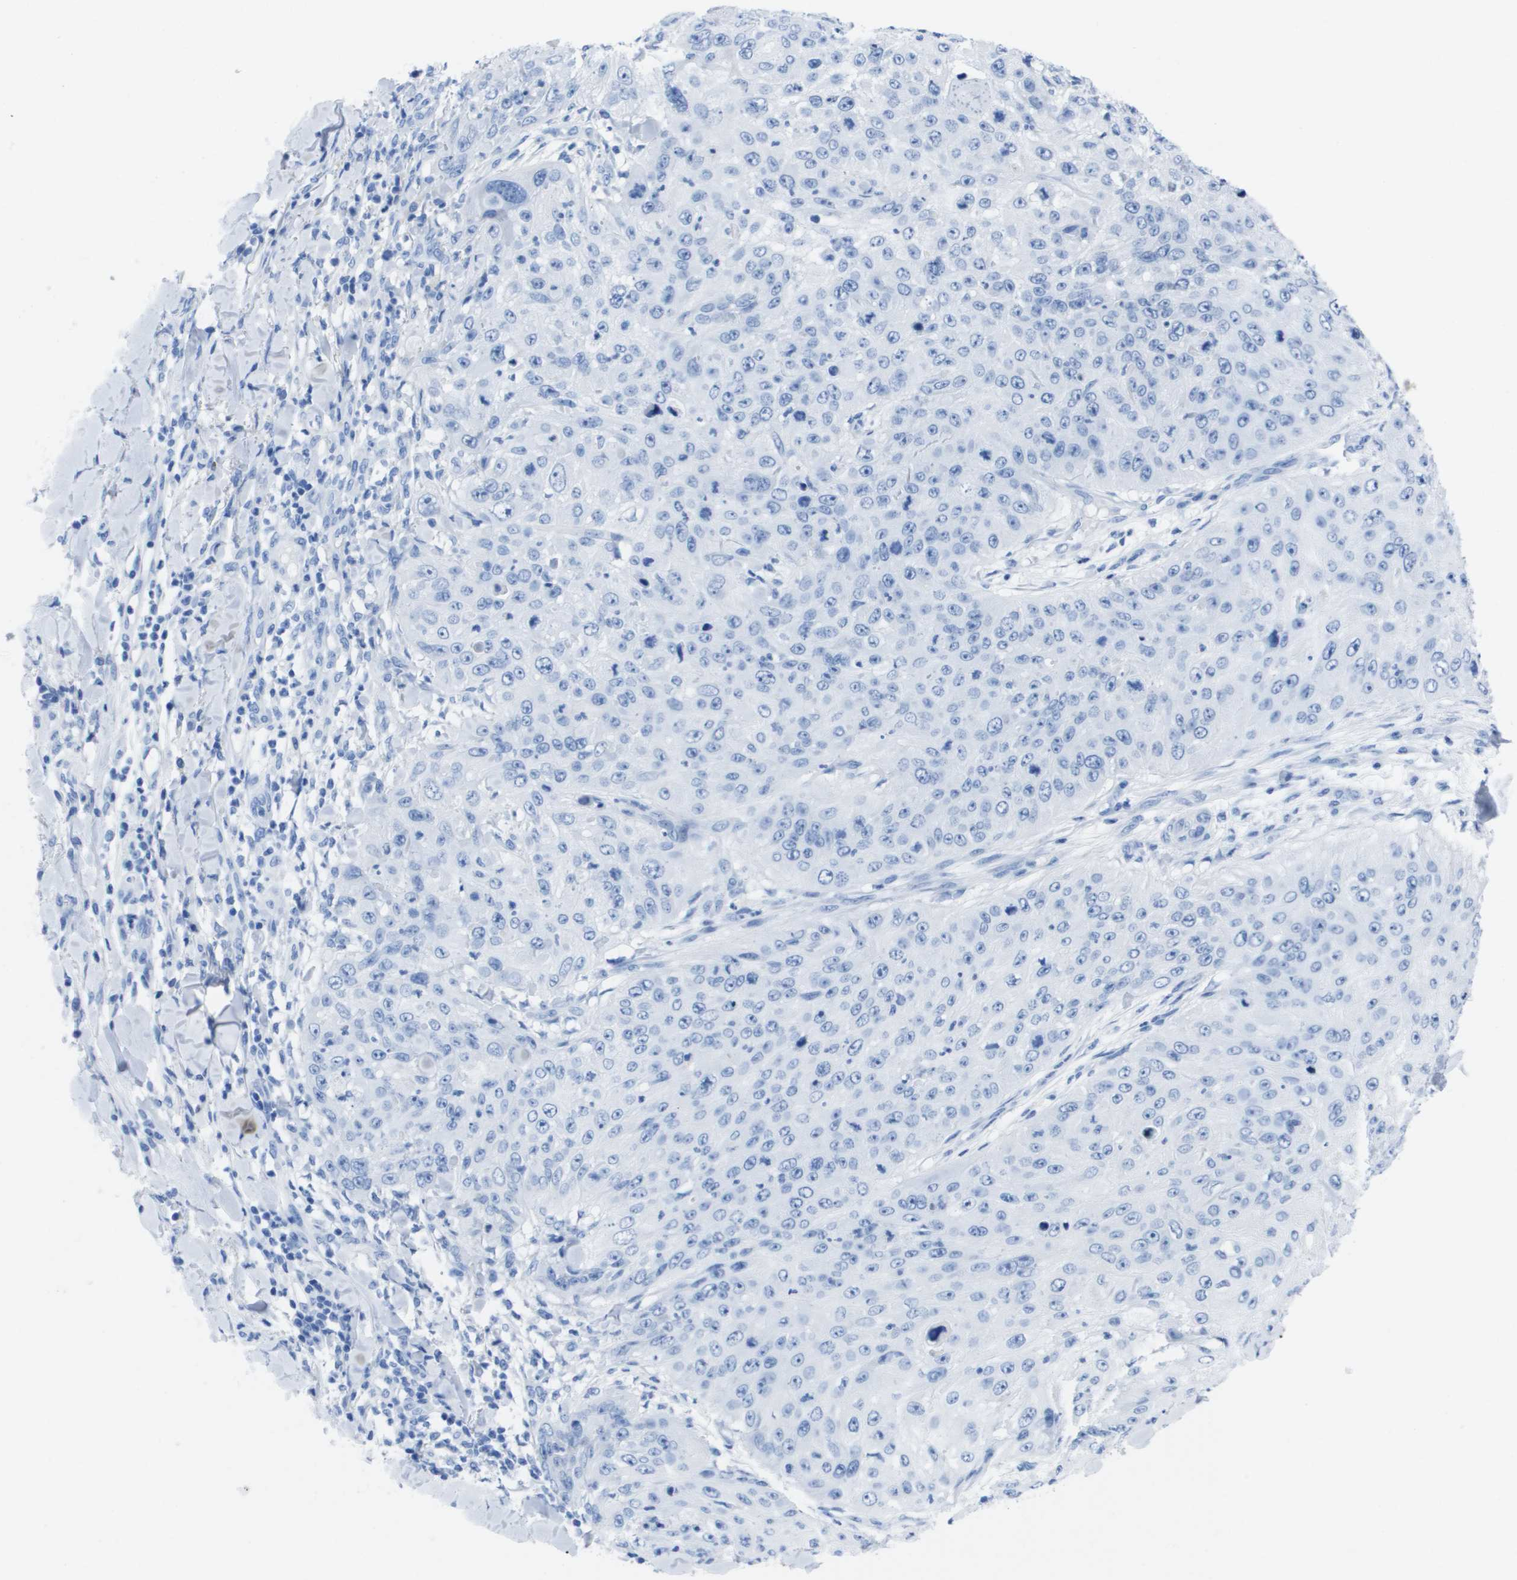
{"staining": {"intensity": "negative", "quantity": "none", "location": "none"}, "tissue": "skin cancer", "cell_type": "Tumor cells", "image_type": "cancer", "snomed": [{"axis": "morphology", "description": "Squamous cell carcinoma, NOS"}, {"axis": "topography", "description": "Skin"}], "caption": "This is an immunohistochemistry photomicrograph of human squamous cell carcinoma (skin). There is no positivity in tumor cells.", "gene": "KCNA3", "patient": {"sex": "female", "age": 80}}